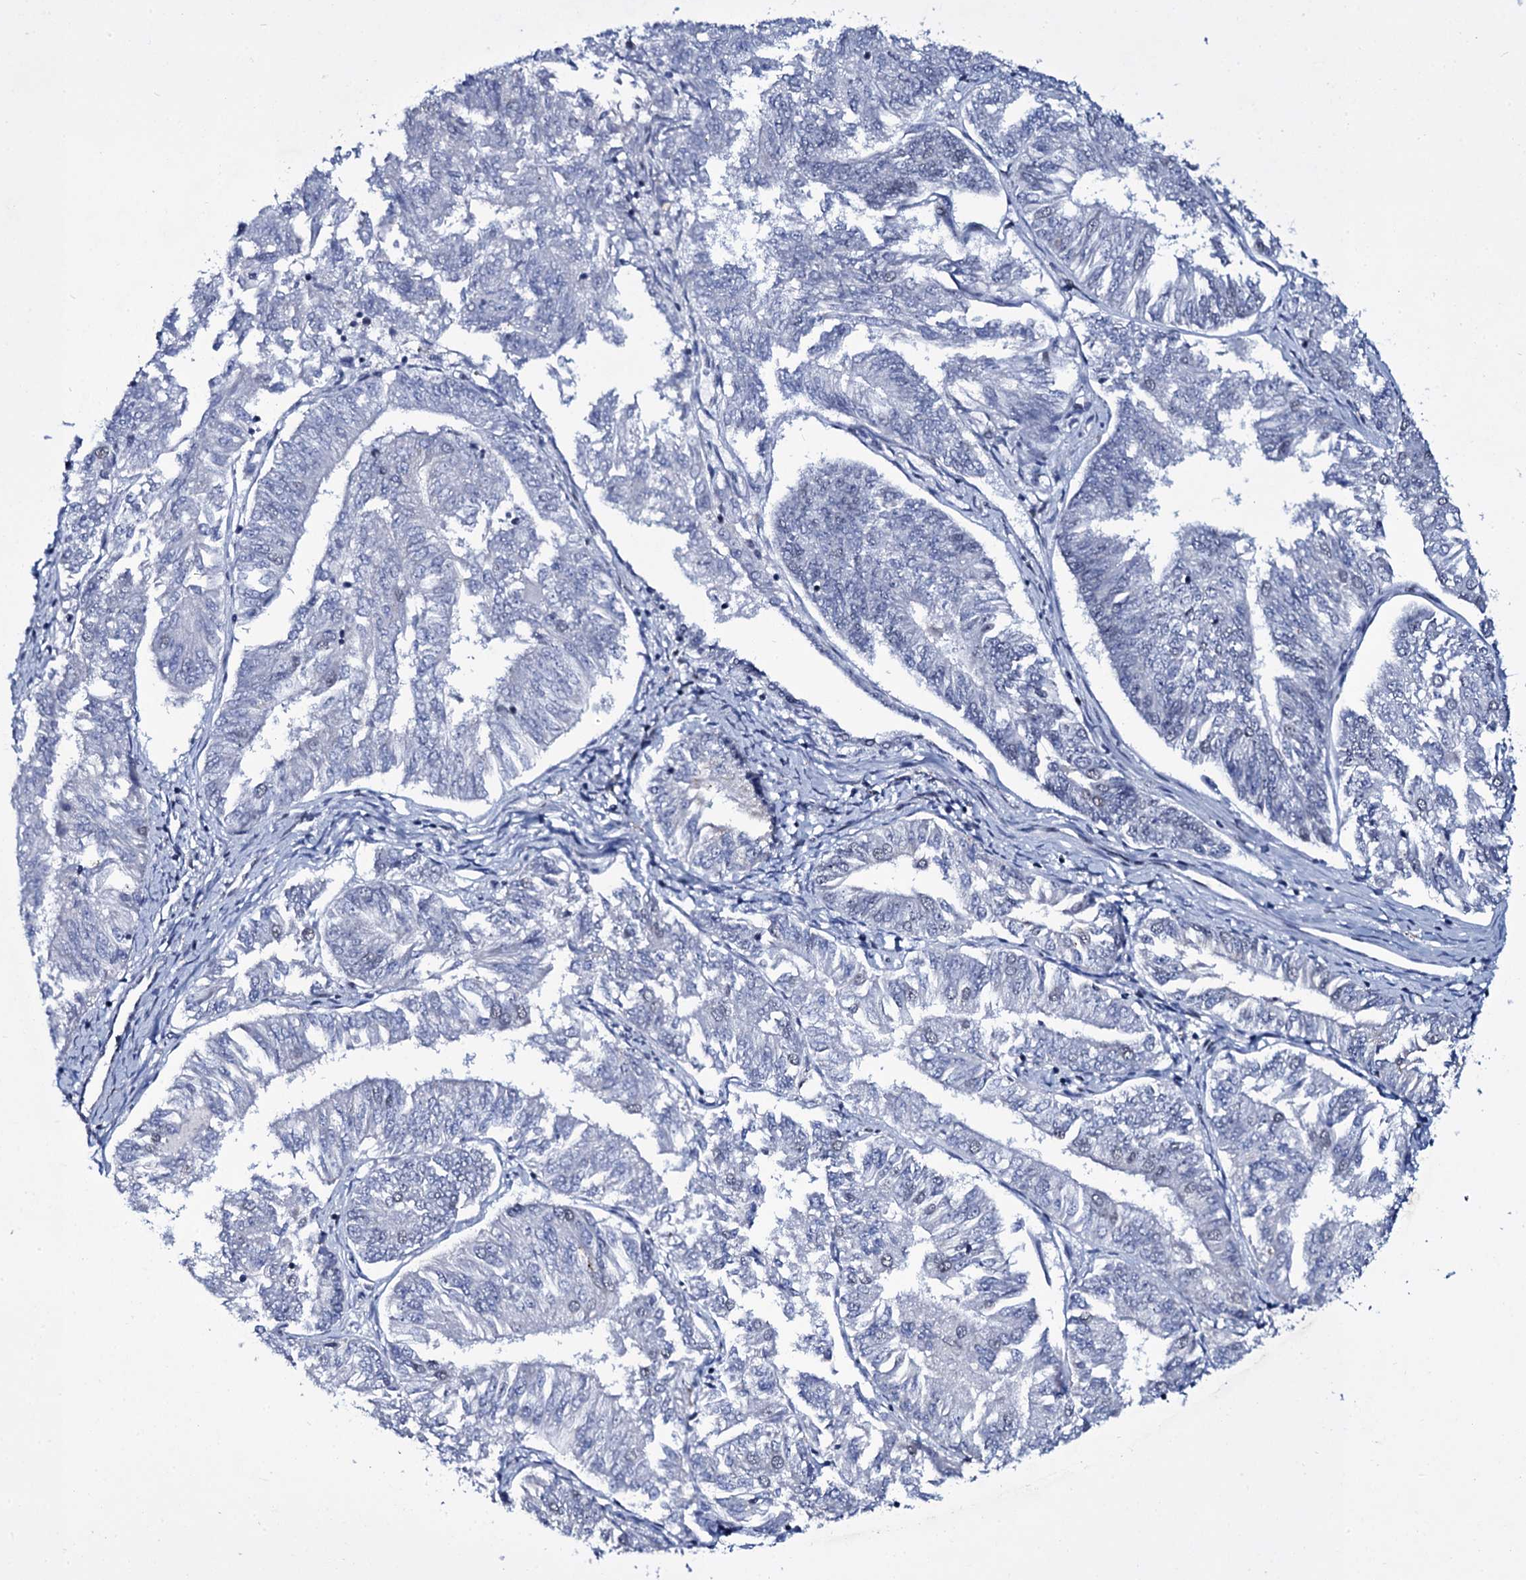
{"staining": {"intensity": "negative", "quantity": "none", "location": "none"}, "tissue": "endometrial cancer", "cell_type": "Tumor cells", "image_type": "cancer", "snomed": [{"axis": "morphology", "description": "Adenocarcinoma, NOS"}, {"axis": "topography", "description": "Endometrium"}], "caption": "Tumor cells show no significant protein positivity in endometrial cancer (adenocarcinoma).", "gene": "ZMIZ2", "patient": {"sex": "female", "age": 58}}